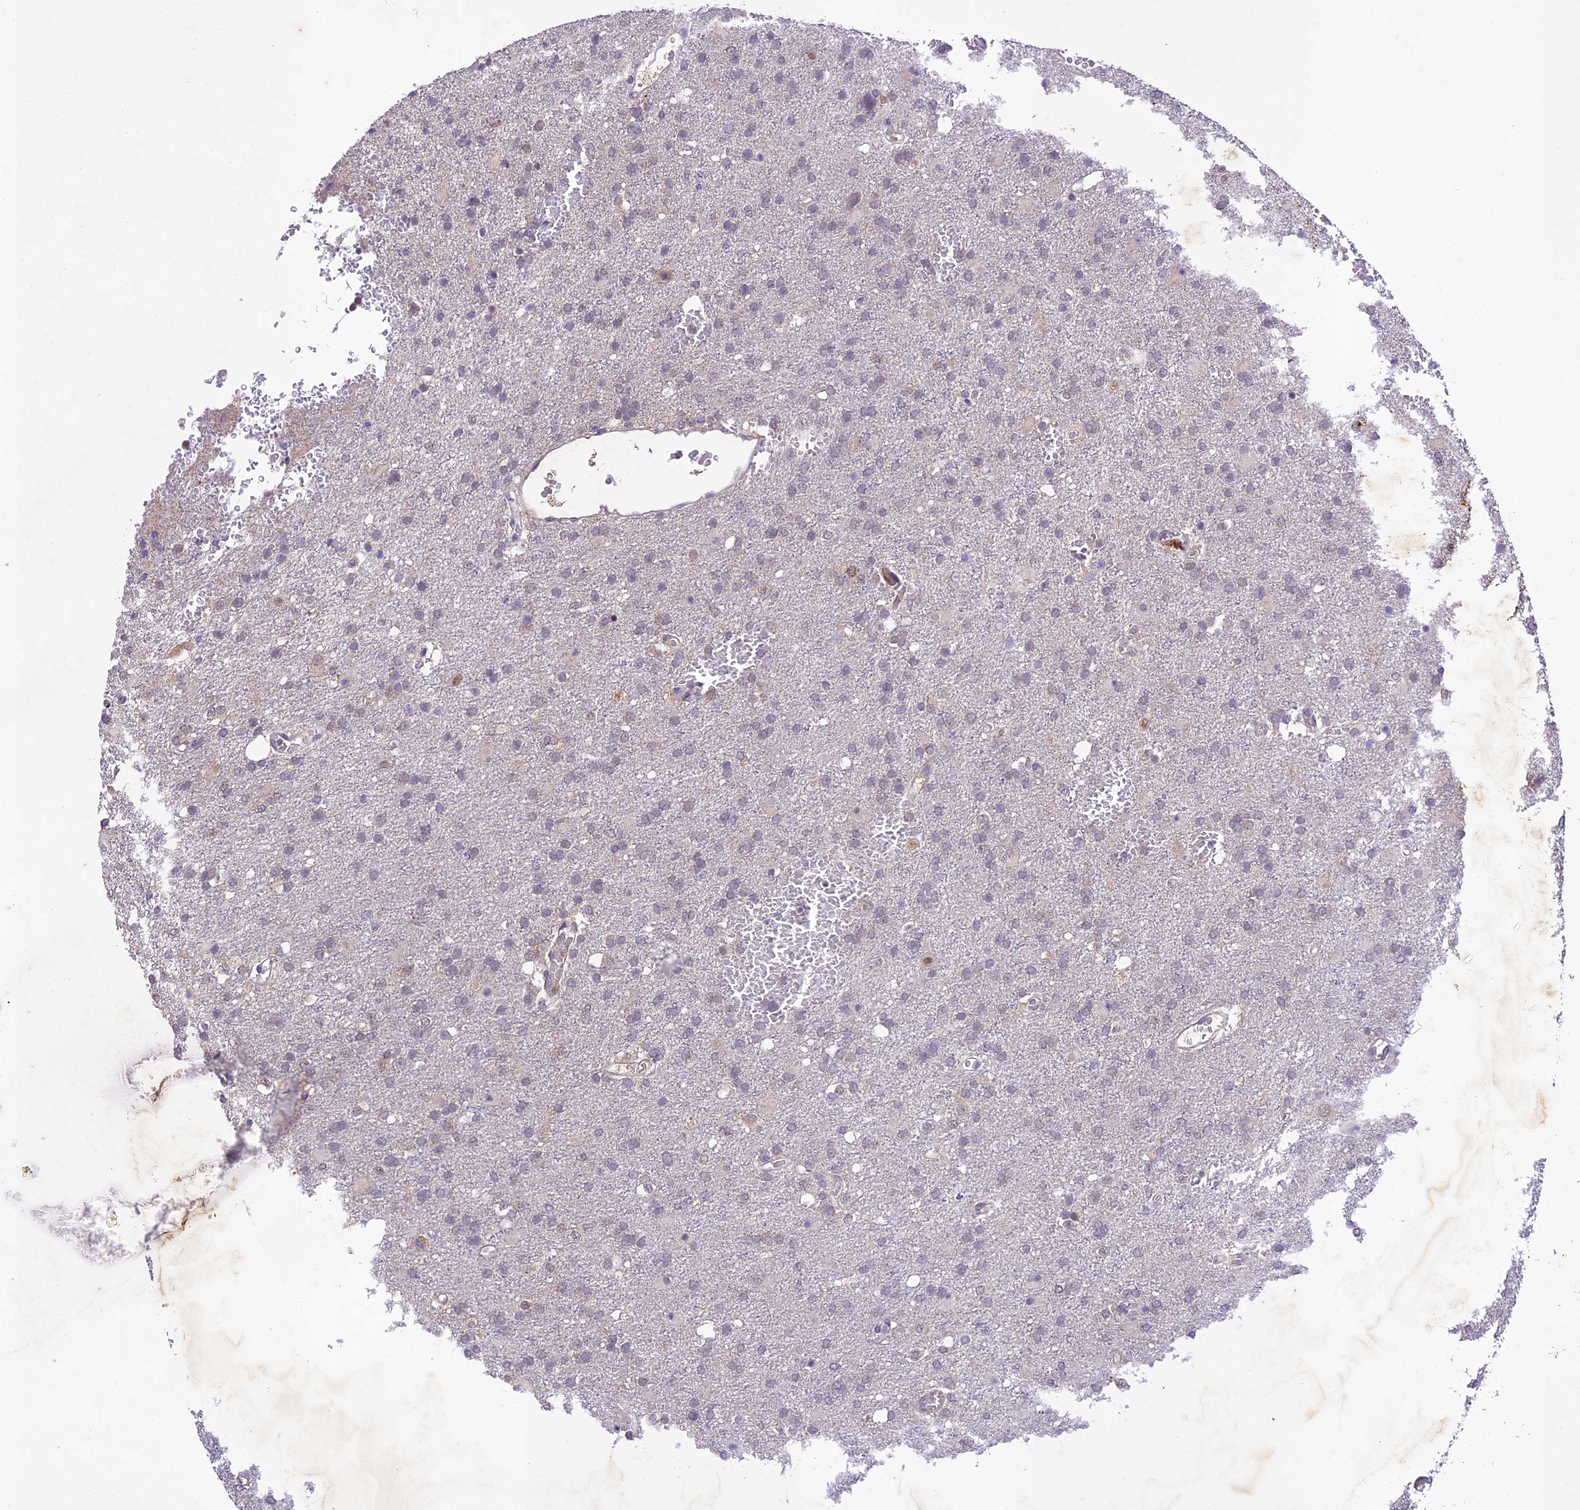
{"staining": {"intensity": "negative", "quantity": "none", "location": "none"}, "tissue": "glioma", "cell_type": "Tumor cells", "image_type": "cancer", "snomed": [{"axis": "morphology", "description": "Glioma, malignant, High grade"}, {"axis": "topography", "description": "Brain"}], "caption": "Micrograph shows no protein expression in tumor cells of glioma tissue.", "gene": "ANKRD52", "patient": {"sex": "female", "age": 74}}